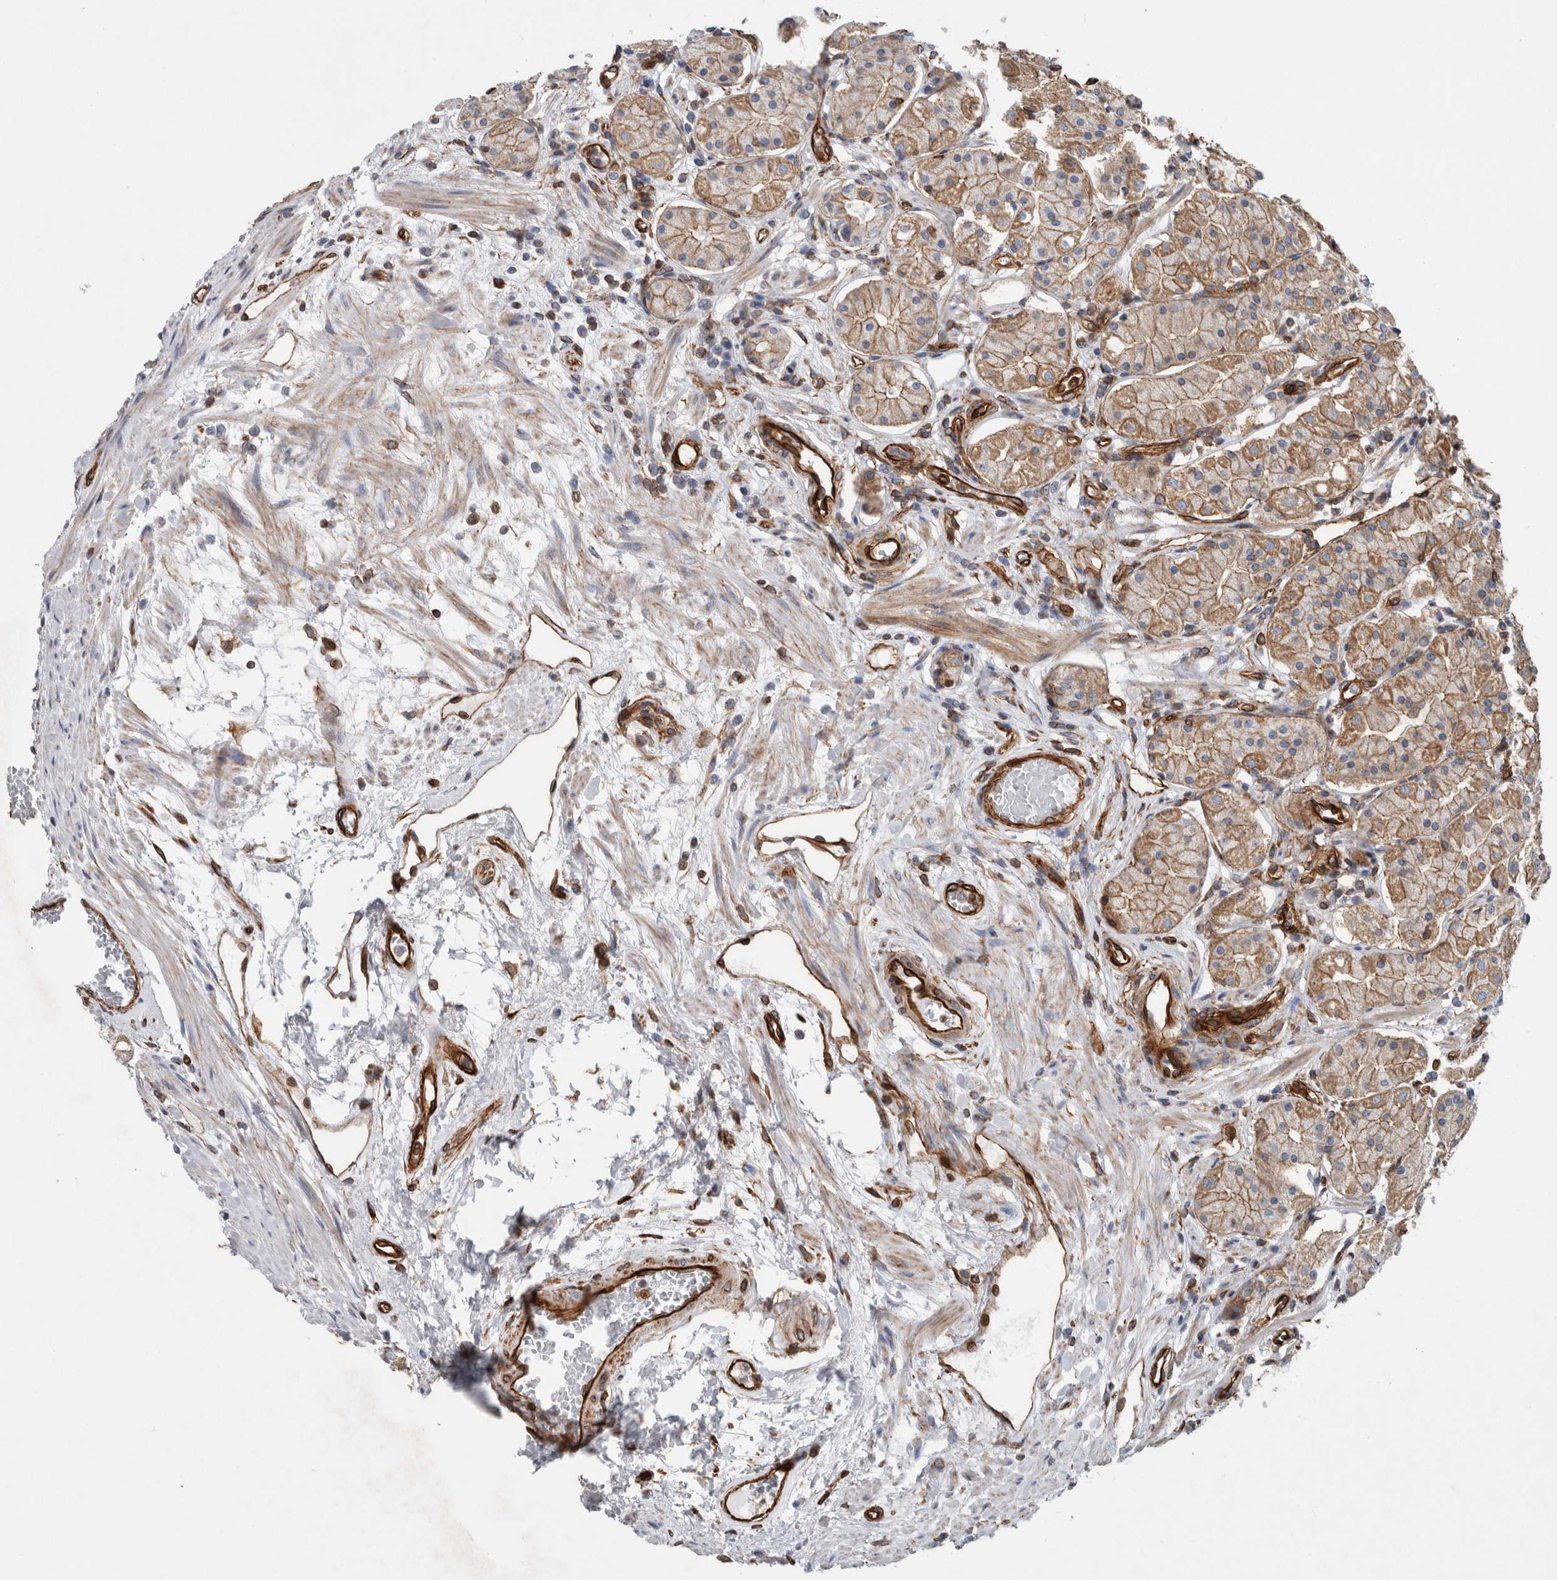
{"staining": {"intensity": "strong", "quantity": ">75%", "location": "cytoplasmic/membranous"}, "tissue": "stomach", "cell_type": "Glandular cells", "image_type": "normal", "snomed": [{"axis": "morphology", "description": "Normal tissue, NOS"}, {"axis": "topography", "description": "Stomach"}, {"axis": "topography", "description": "Stomach, lower"}], "caption": "IHC of unremarkable human stomach exhibits high levels of strong cytoplasmic/membranous staining in approximately >75% of glandular cells. (DAB (3,3'-diaminobenzidine) = brown stain, brightfield microscopy at high magnification).", "gene": "PLEC", "patient": {"sex": "female", "age": 56}}